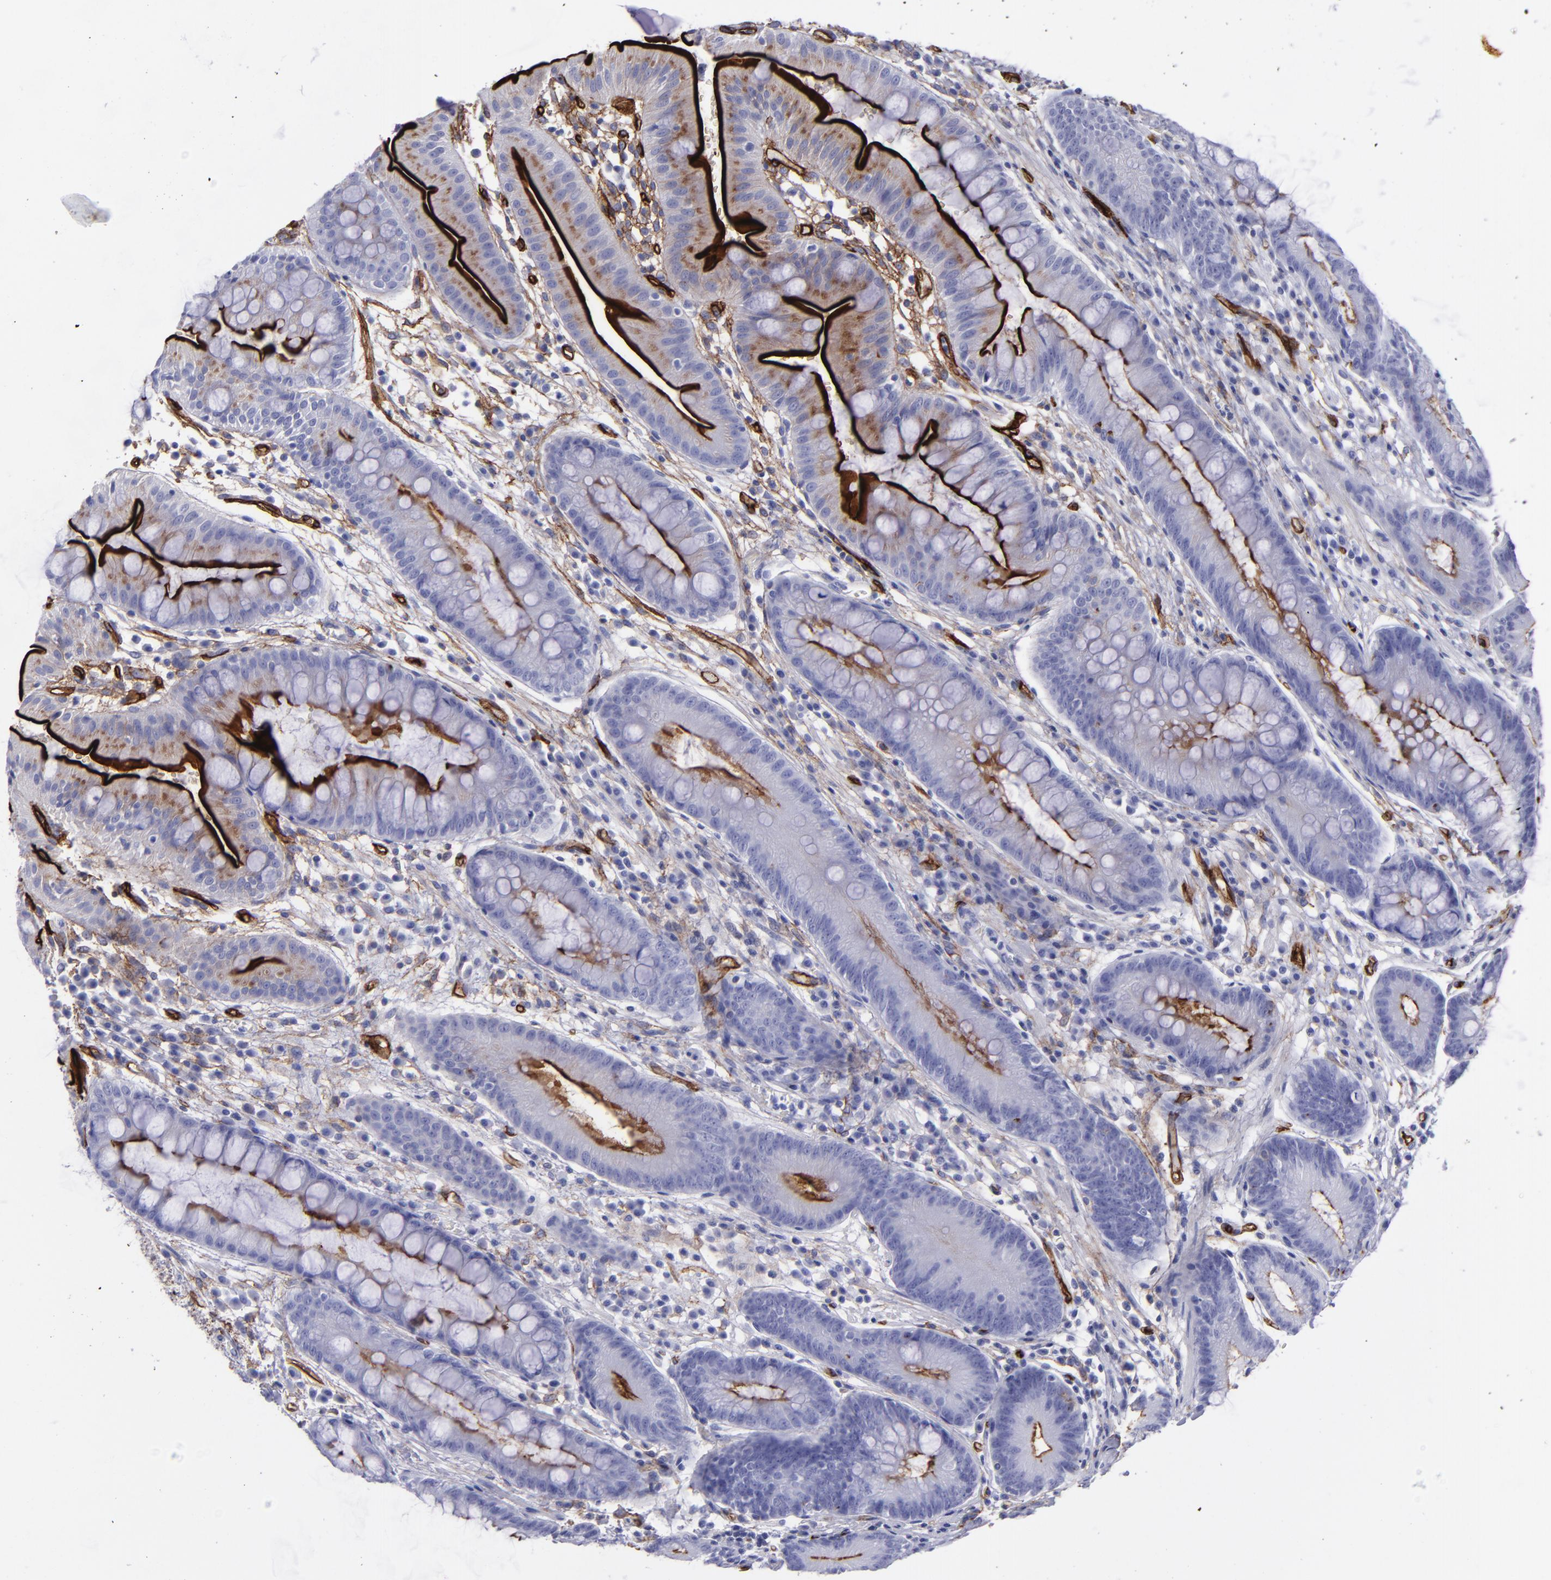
{"staining": {"intensity": "strong", "quantity": "<25%", "location": "cytoplasmic/membranous"}, "tissue": "stomach", "cell_type": "Glandular cells", "image_type": "normal", "snomed": [{"axis": "morphology", "description": "Normal tissue, NOS"}, {"axis": "morphology", "description": "Inflammation, NOS"}, {"axis": "topography", "description": "Stomach, lower"}], "caption": "DAB immunohistochemical staining of benign human stomach exhibits strong cytoplasmic/membranous protein expression in approximately <25% of glandular cells. (DAB (3,3'-diaminobenzidine) IHC, brown staining for protein, blue staining for nuclei).", "gene": "ACE", "patient": {"sex": "male", "age": 59}}